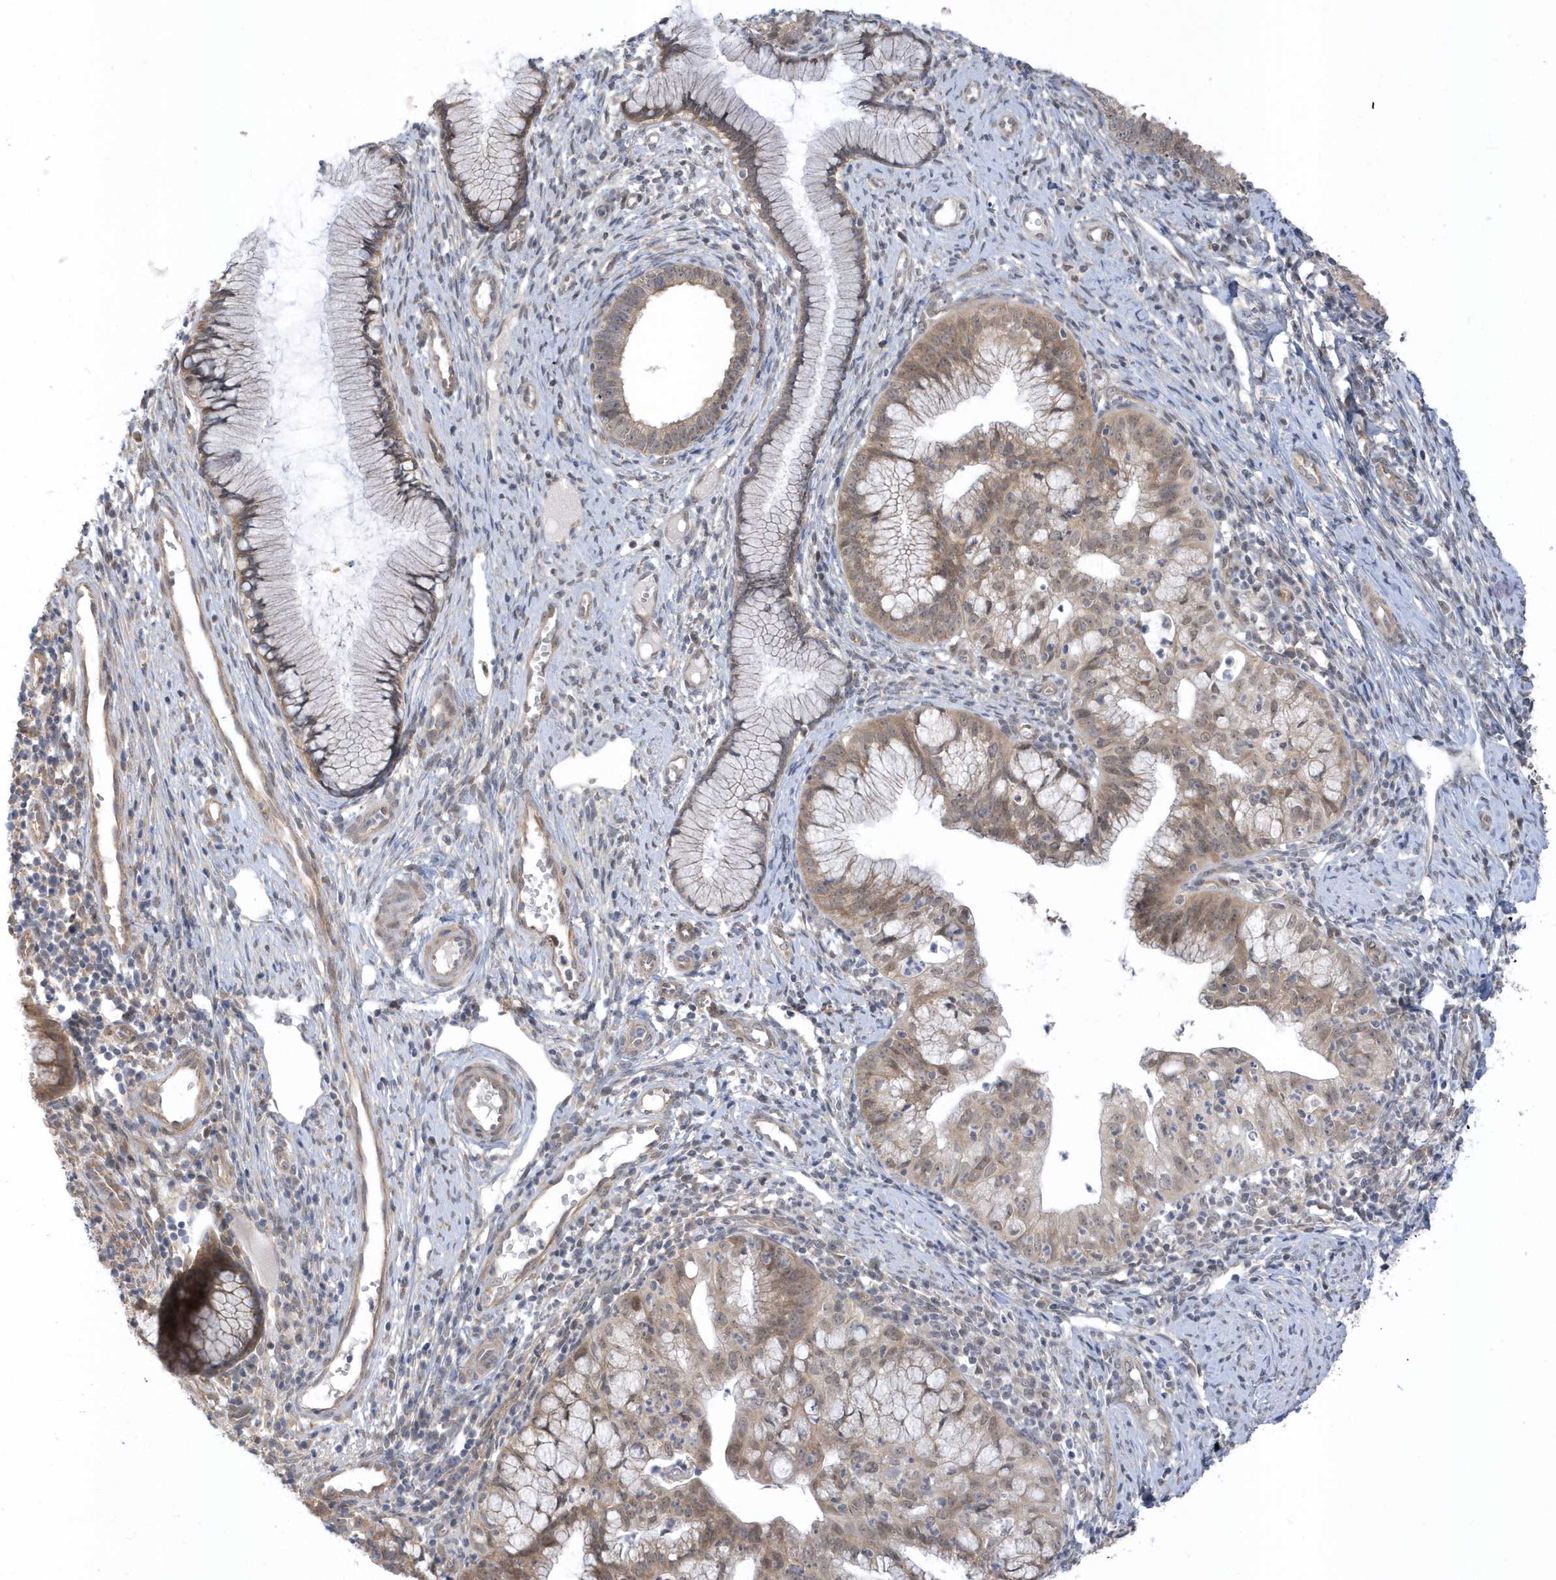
{"staining": {"intensity": "weak", "quantity": ">75%", "location": "cytoplasmic/membranous,nuclear"}, "tissue": "cervical cancer", "cell_type": "Tumor cells", "image_type": "cancer", "snomed": [{"axis": "morphology", "description": "Adenocarcinoma, NOS"}, {"axis": "topography", "description": "Cervix"}], "caption": "Immunohistochemistry (DAB) staining of cervical cancer (adenocarcinoma) displays weak cytoplasmic/membranous and nuclear protein expression in about >75% of tumor cells.", "gene": "USP53", "patient": {"sex": "female", "age": 36}}